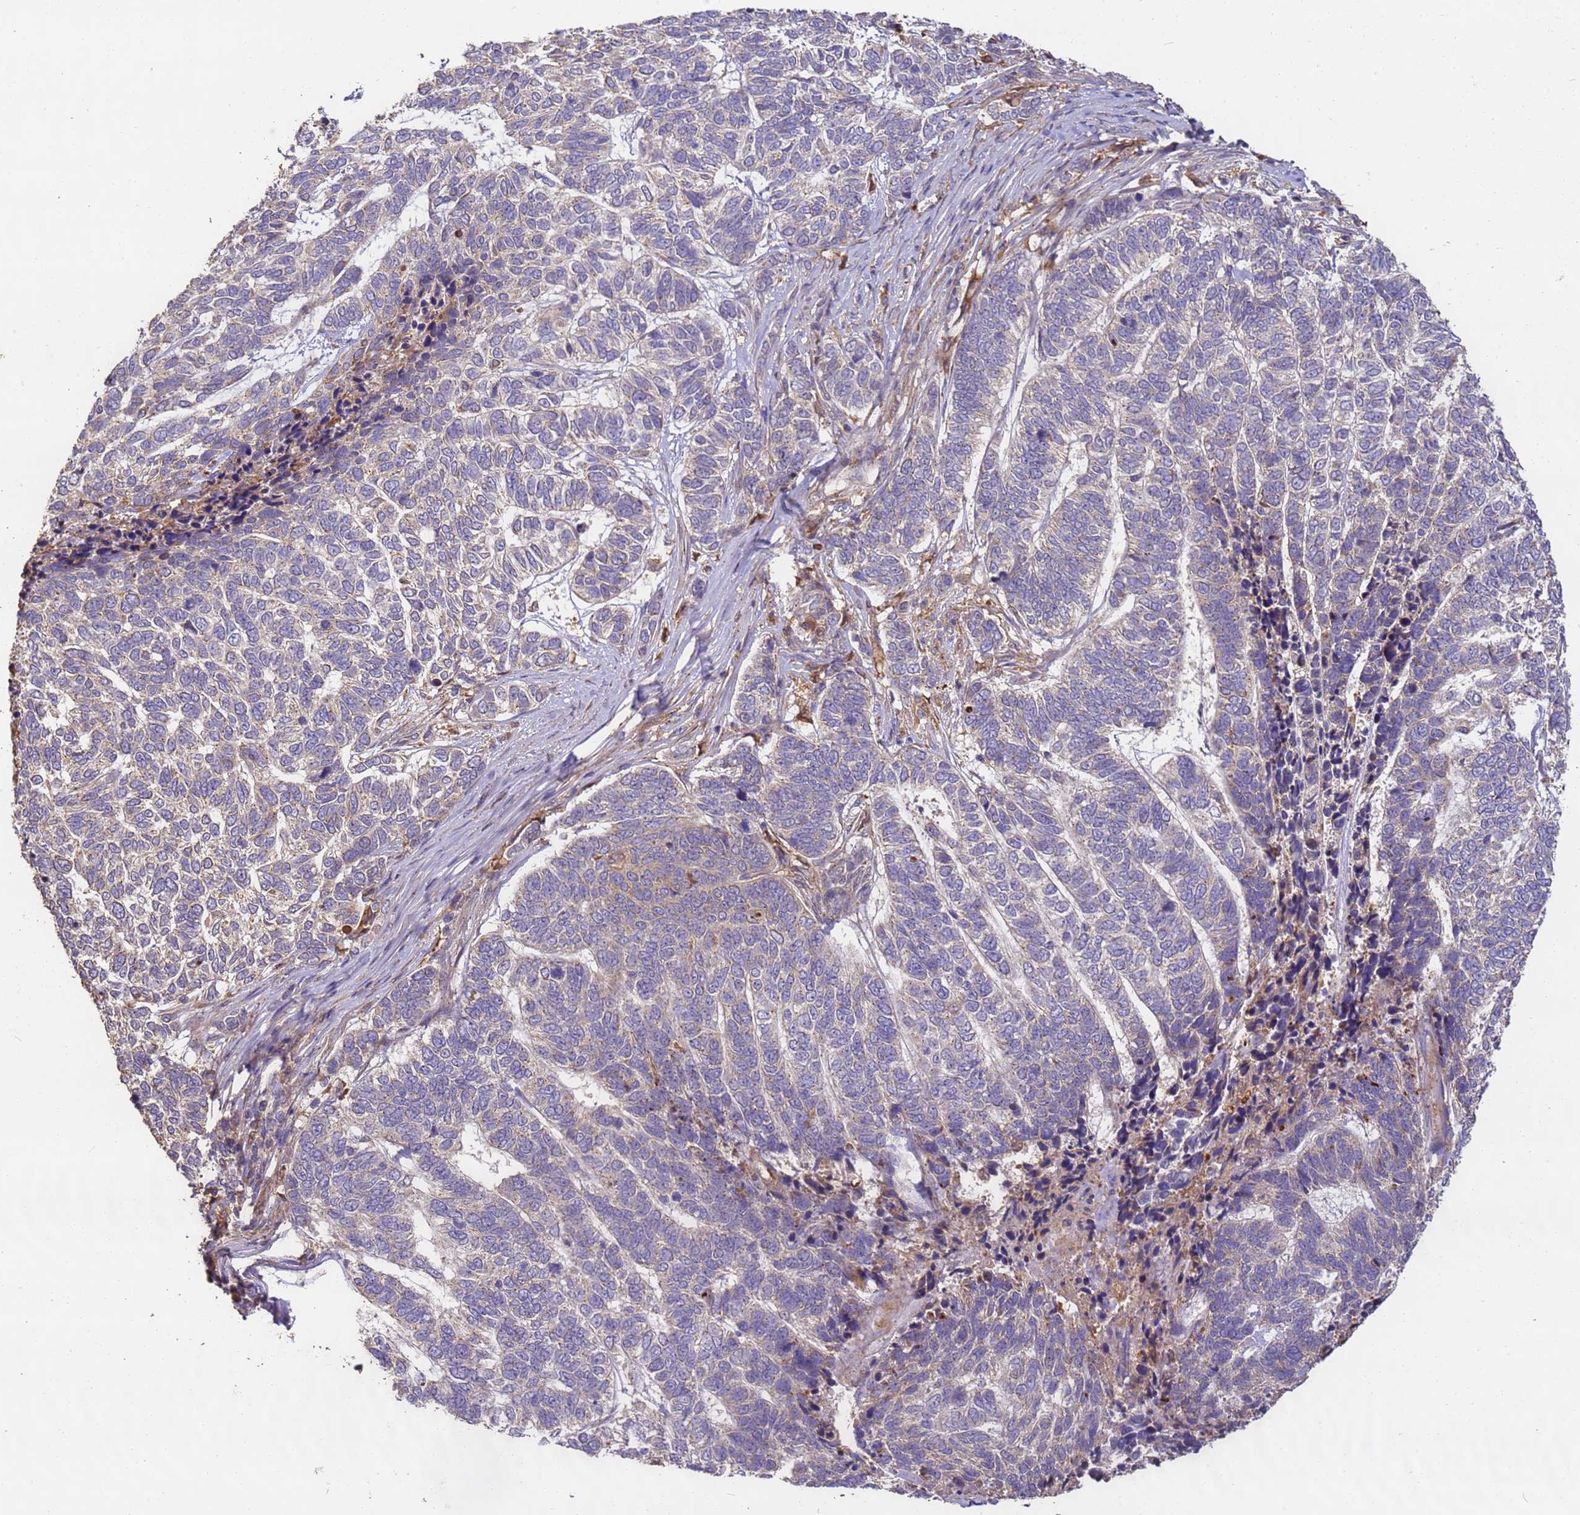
{"staining": {"intensity": "weak", "quantity": "<25%", "location": "cytoplasmic/membranous"}, "tissue": "skin cancer", "cell_type": "Tumor cells", "image_type": "cancer", "snomed": [{"axis": "morphology", "description": "Basal cell carcinoma"}, {"axis": "topography", "description": "Skin"}], "caption": "Immunohistochemical staining of human skin cancer (basal cell carcinoma) displays no significant positivity in tumor cells.", "gene": "TIGAR", "patient": {"sex": "female", "age": 65}}